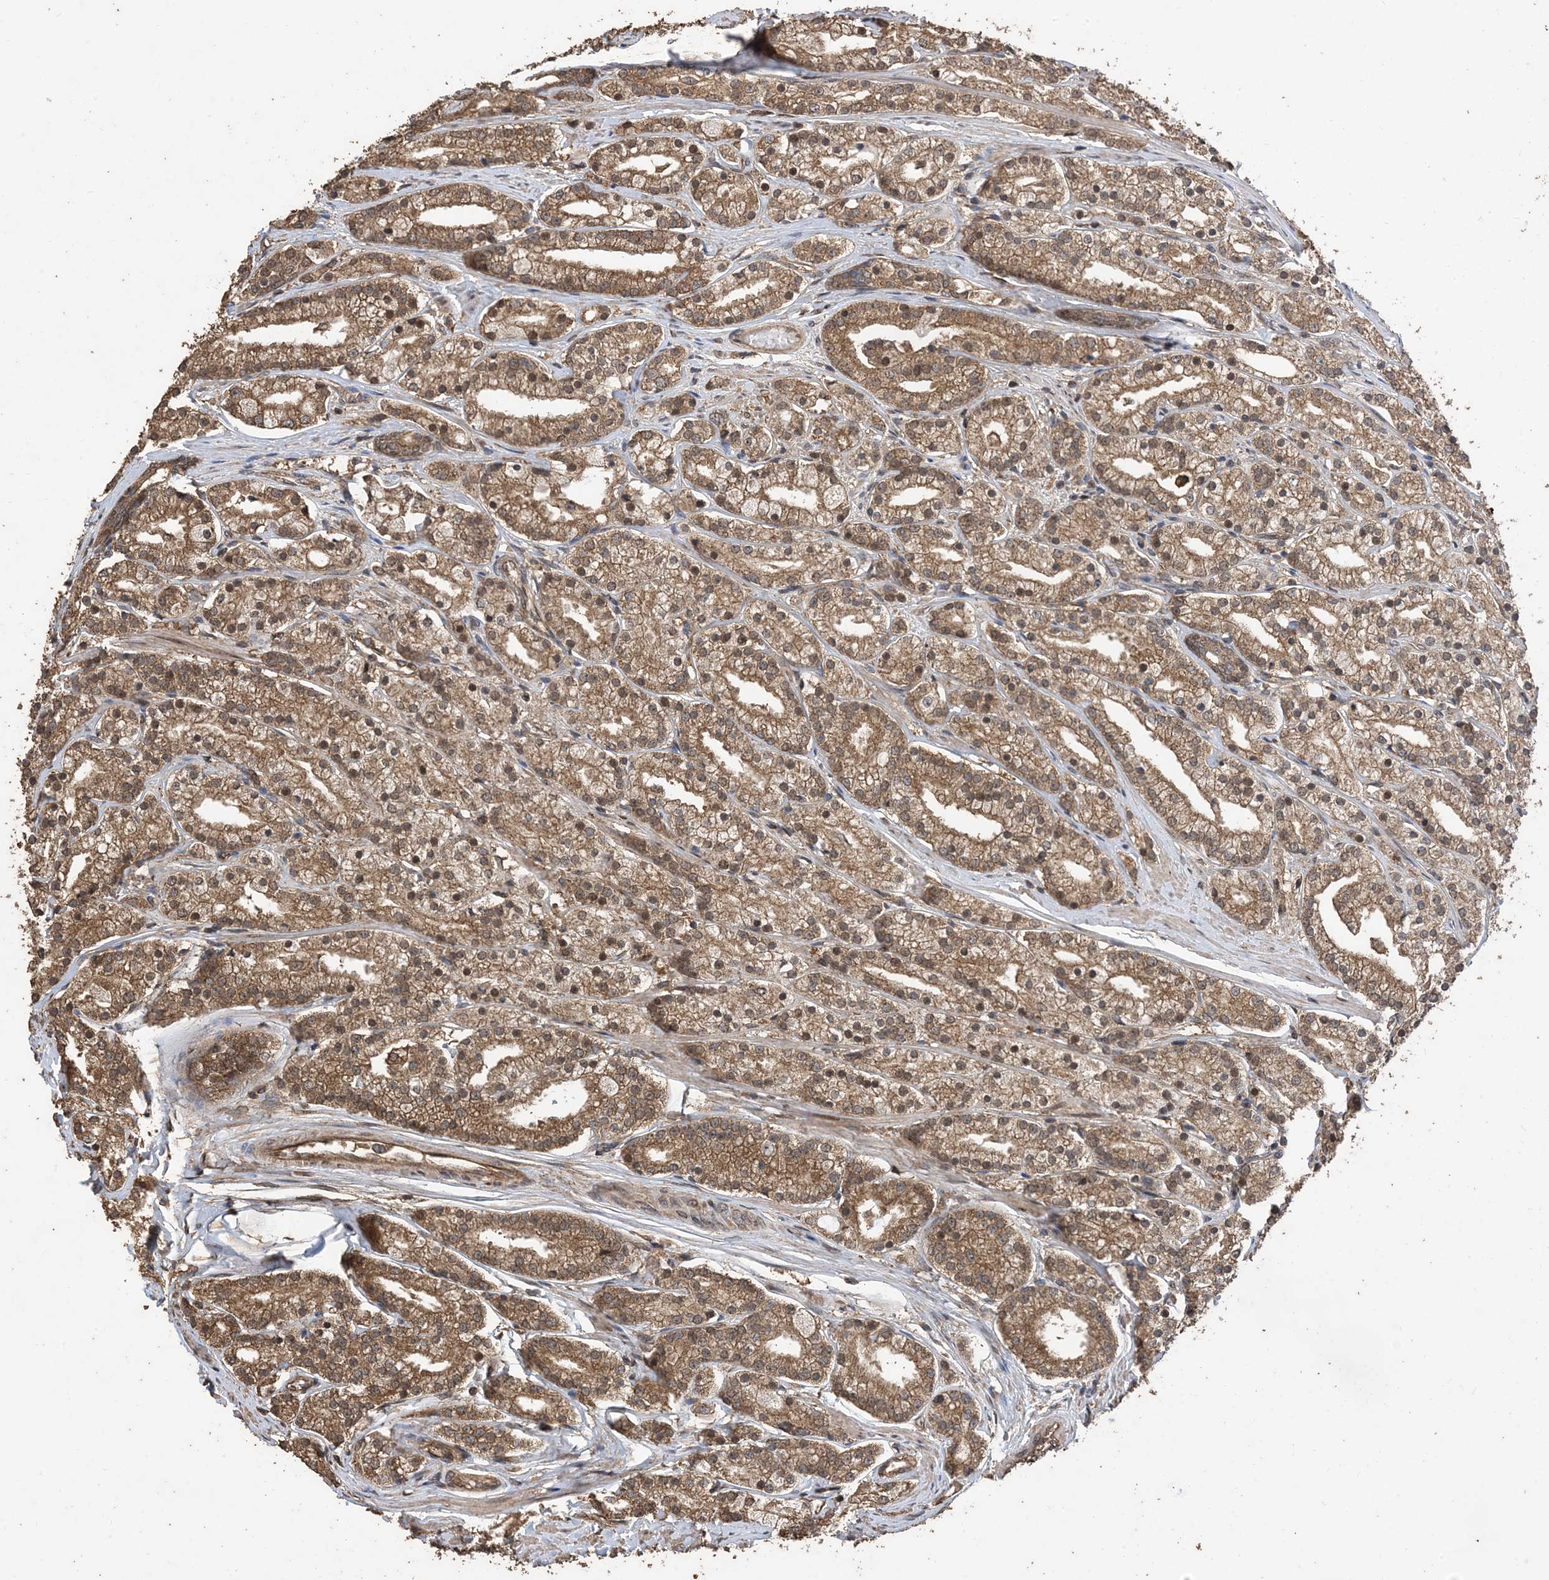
{"staining": {"intensity": "moderate", "quantity": ">75%", "location": "cytoplasmic/membranous"}, "tissue": "prostate cancer", "cell_type": "Tumor cells", "image_type": "cancer", "snomed": [{"axis": "morphology", "description": "Adenocarcinoma, High grade"}, {"axis": "topography", "description": "Prostate"}], "caption": "Human adenocarcinoma (high-grade) (prostate) stained with a brown dye reveals moderate cytoplasmic/membranous positive expression in about >75% of tumor cells.", "gene": "ZKSCAN5", "patient": {"sex": "male", "age": 69}}